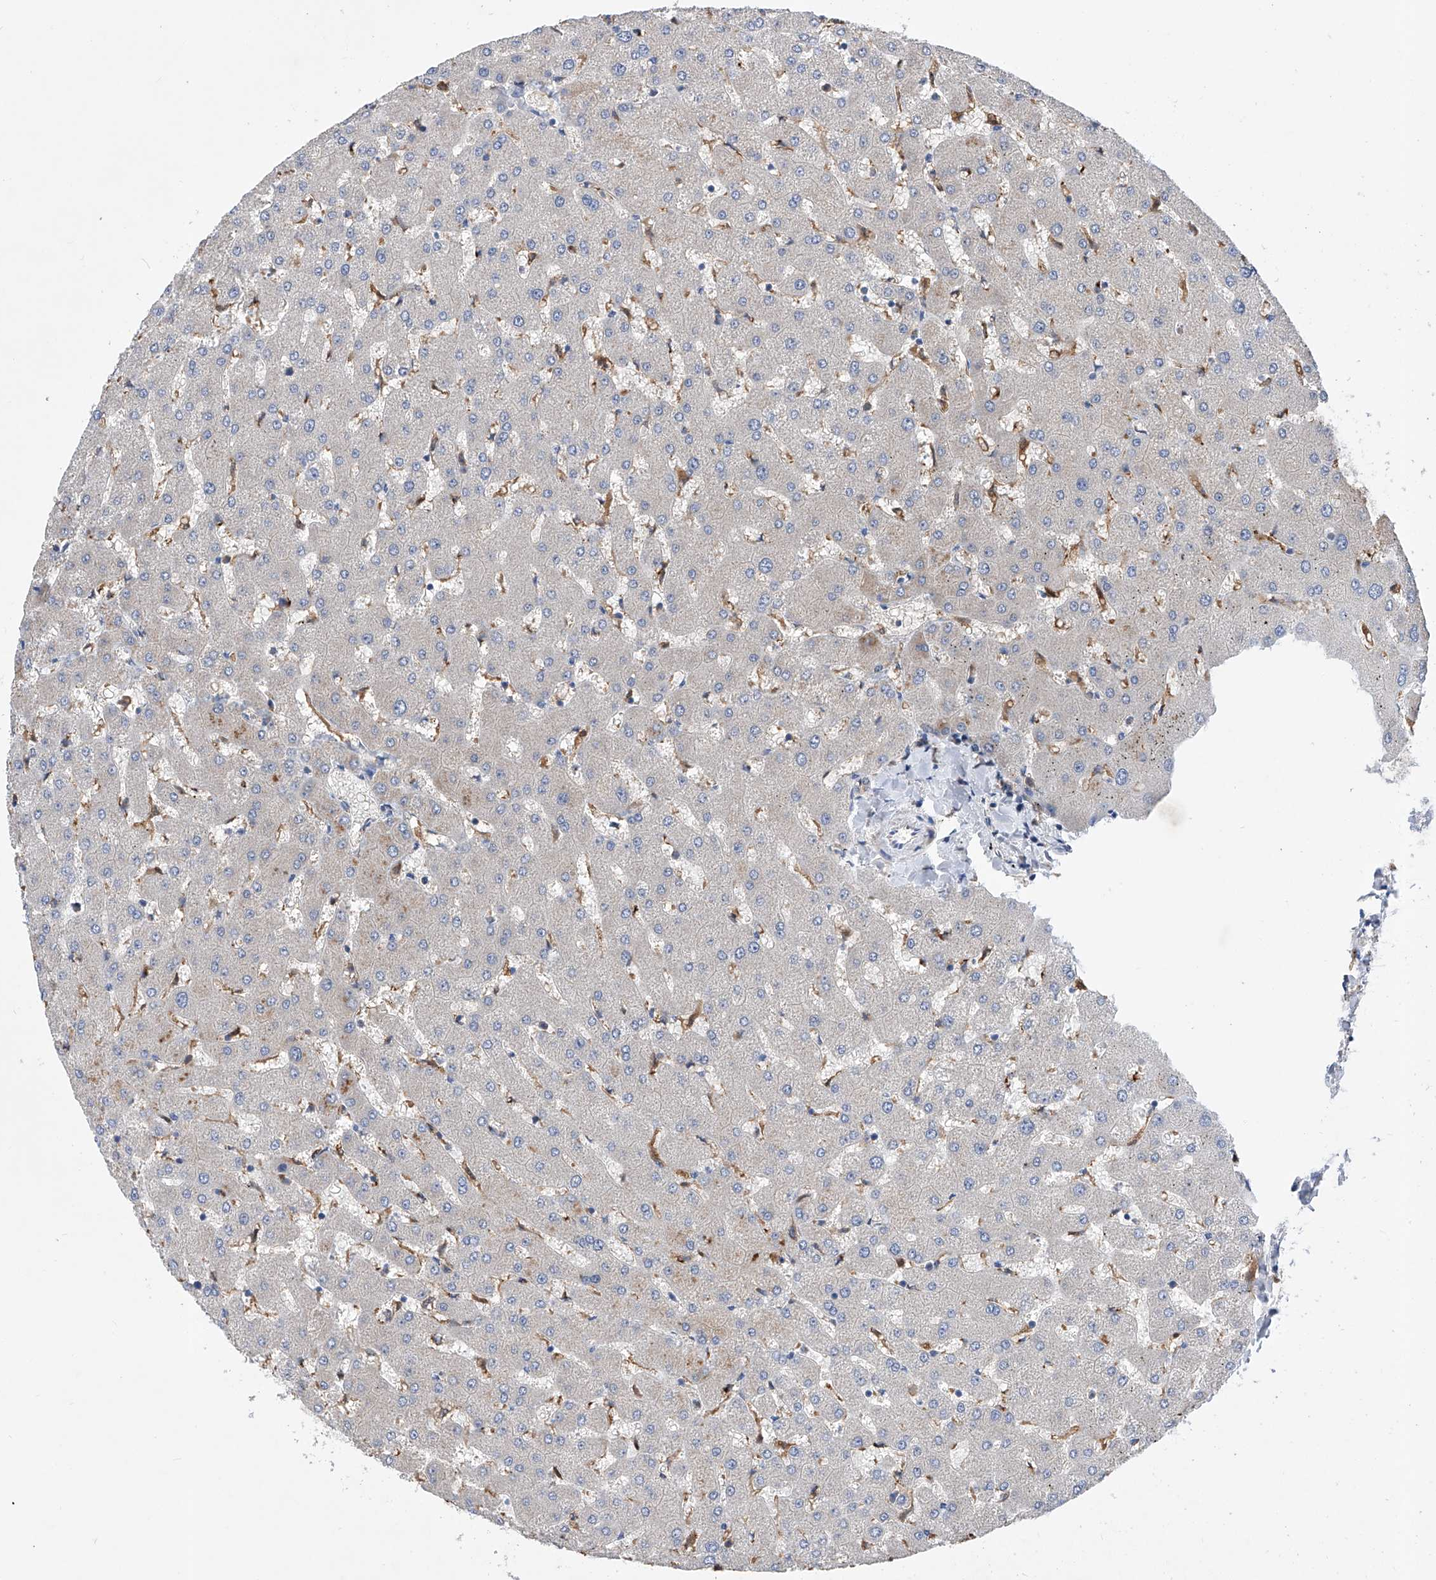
{"staining": {"intensity": "weak", "quantity": "25%-75%", "location": "cytoplasmic/membranous"}, "tissue": "liver", "cell_type": "Cholangiocytes", "image_type": "normal", "snomed": [{"axis": "morphology", "description": "Normal tissue, NOS"}, {"axis": "topography", "description": "Liver"}], "caption": "Immunohistochemistry micrograph of unremarkable liver: liver stained using immunohistochemistry (IHC) displays low levels of weak protein expression localized specifically in the cytoplasmic/membranous of cholangiocytes, appearing as a cytoplasmic/membranous brown color.", "gene": "SPATA20", "patient": {"sex": "female", "age": 63}}